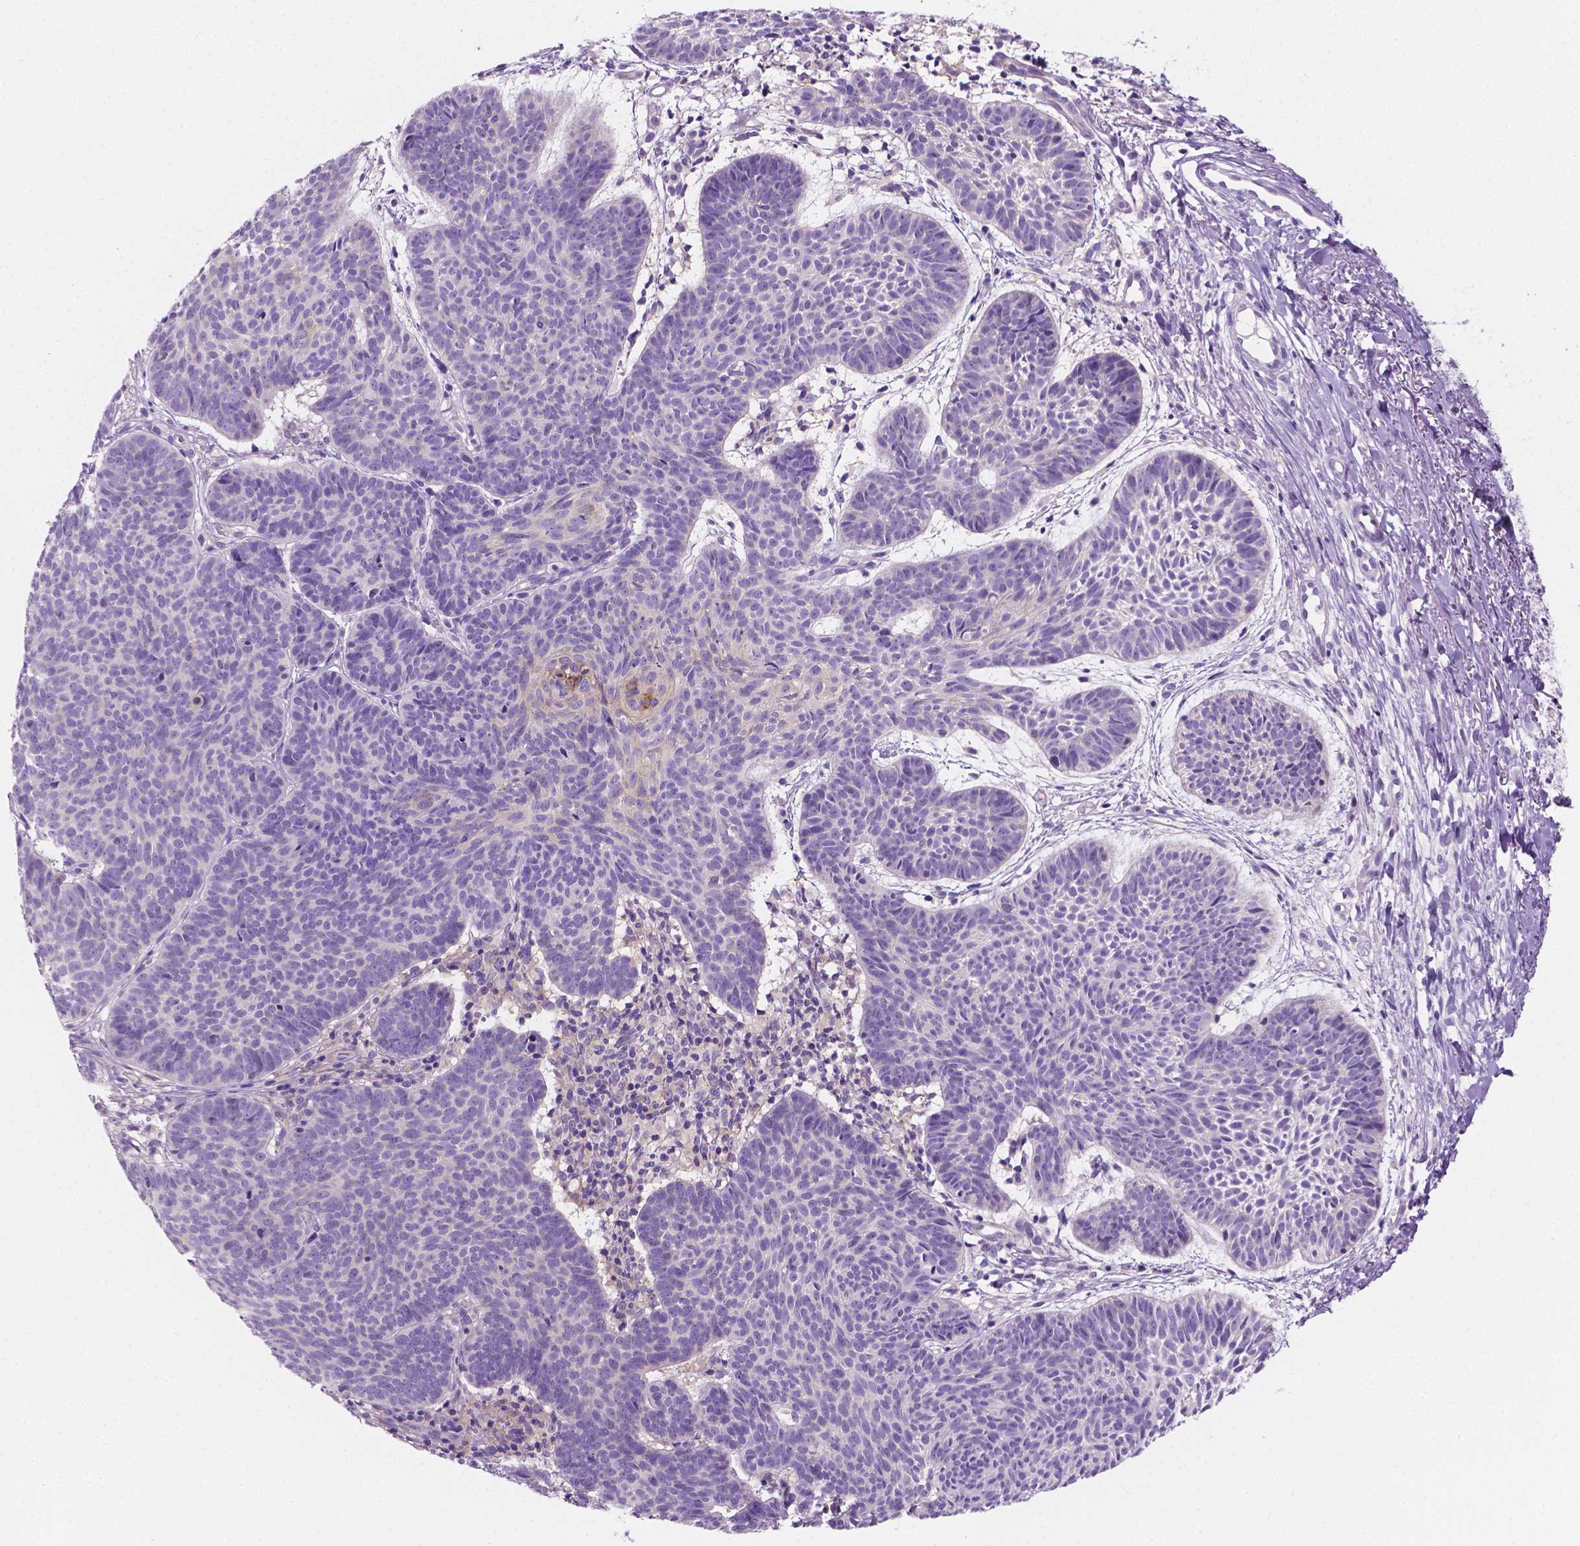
{"staining": {"intensity": "negative", "quantity": "none", "location": "none"}, "tissue": "skin cancer", "cell_type": "Tumor cells", "image_type": "cancer", "snomed": [{"axis": "morphology", "description": "Basal cell carcinoma"}, {"axis": "topography", "description": "Skin"}], "caption": "Tumor cells are negative for brown protein staining in basal cell carcinoma (skin). (DAB (3,3'-diaminobenzidine) IHC visualized using brightfield microscopy, high magnification).", "gene": "SIRT2", "patient": {"sex": "male", "age": 72}}